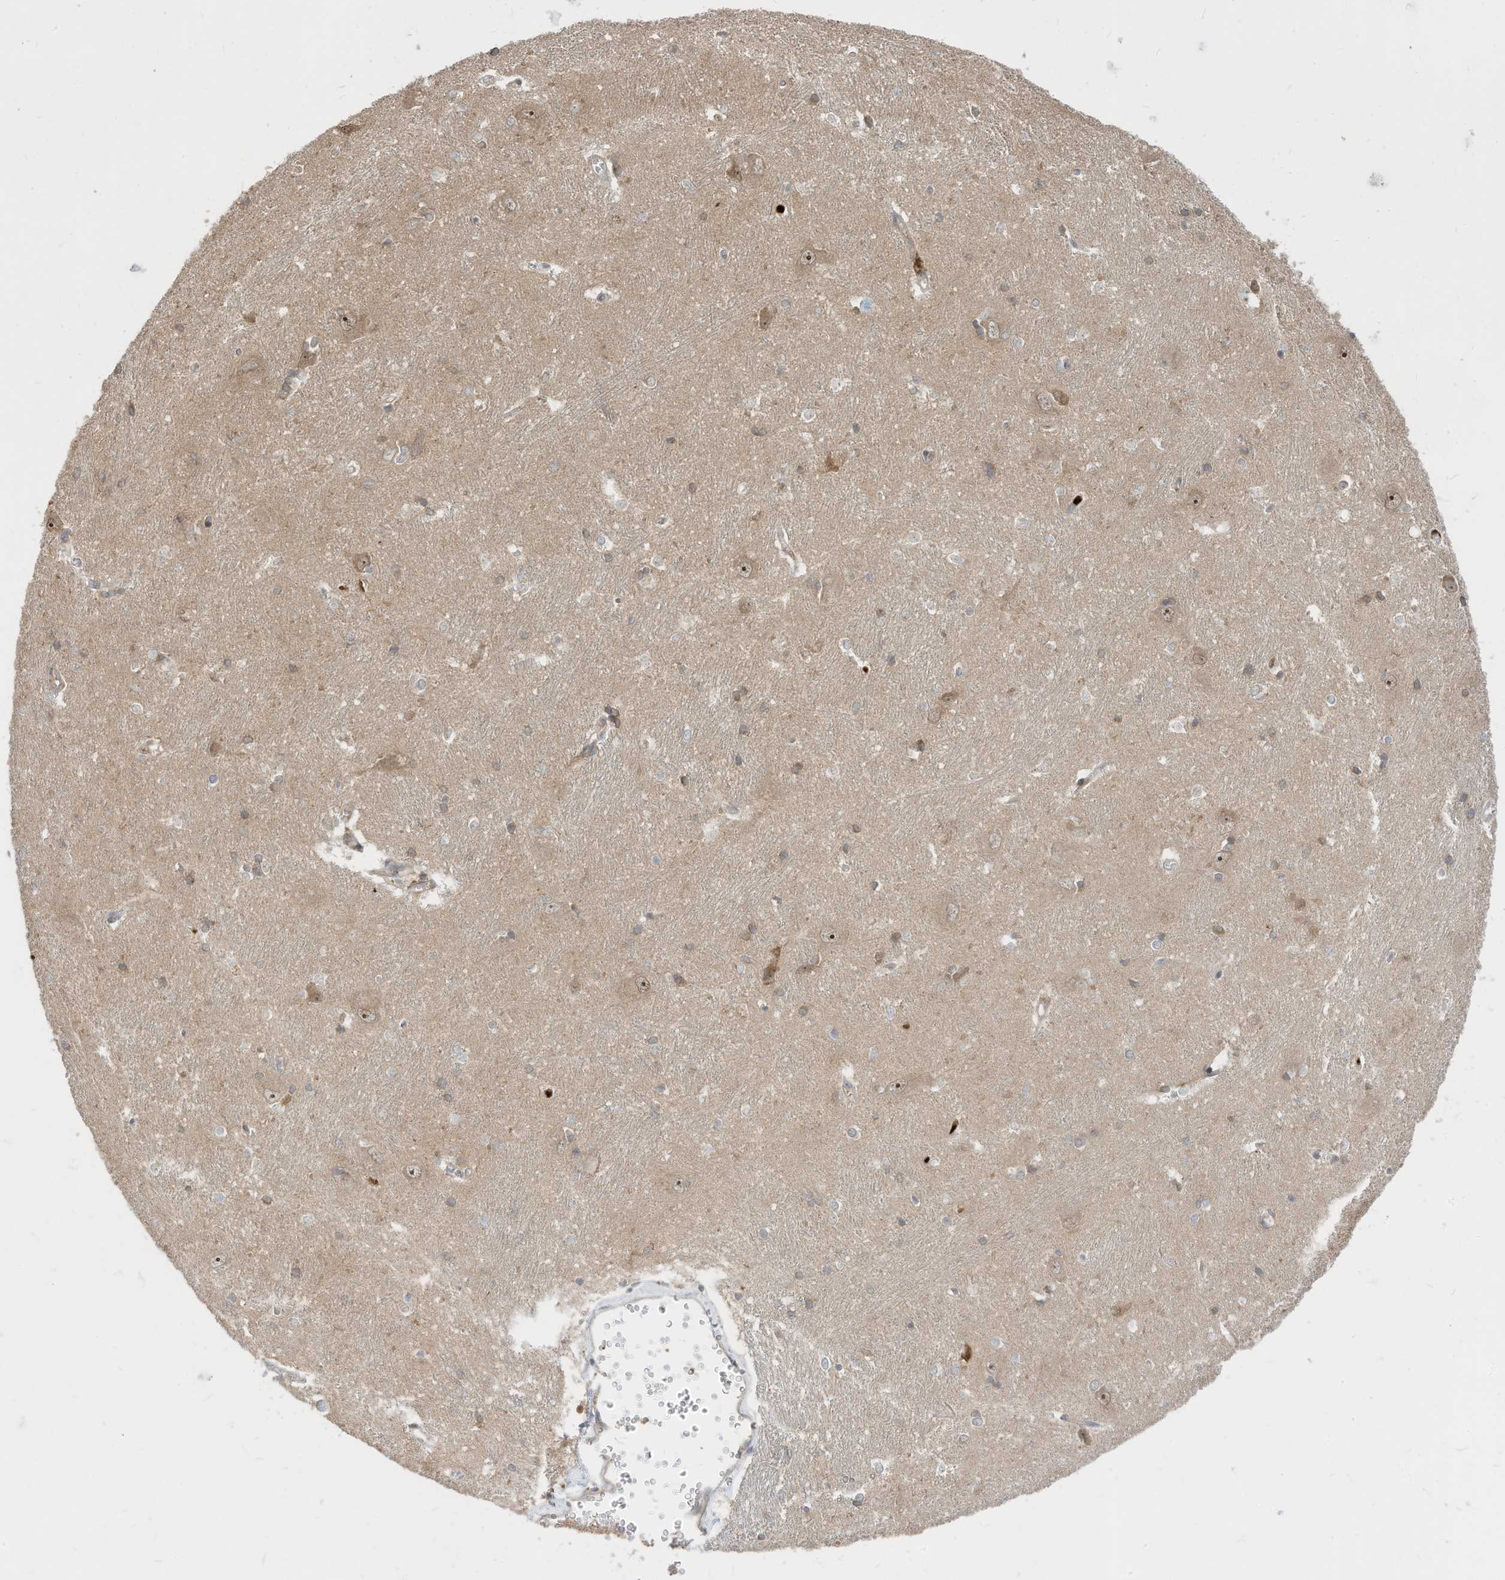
{"staining": {"intensity": "negative", "quantity": "none", "location": "none"}, "tissue": "caudate", "cell_type": "Glial cells", "image_type": "normal", "snomed": [{"axis": "morphology", "description": "Normal tissue, NOS"}, {"axis": "topography", "description": "Lateral ventricle wall"}], "caption": "Unremarkable caudate was stained to show a protein in brown. There is no significant positivity in glial cells. Nuclei are stained in blue.", "gene": "CNKSR1", "patient": {"sex": "male", "age": 37}}